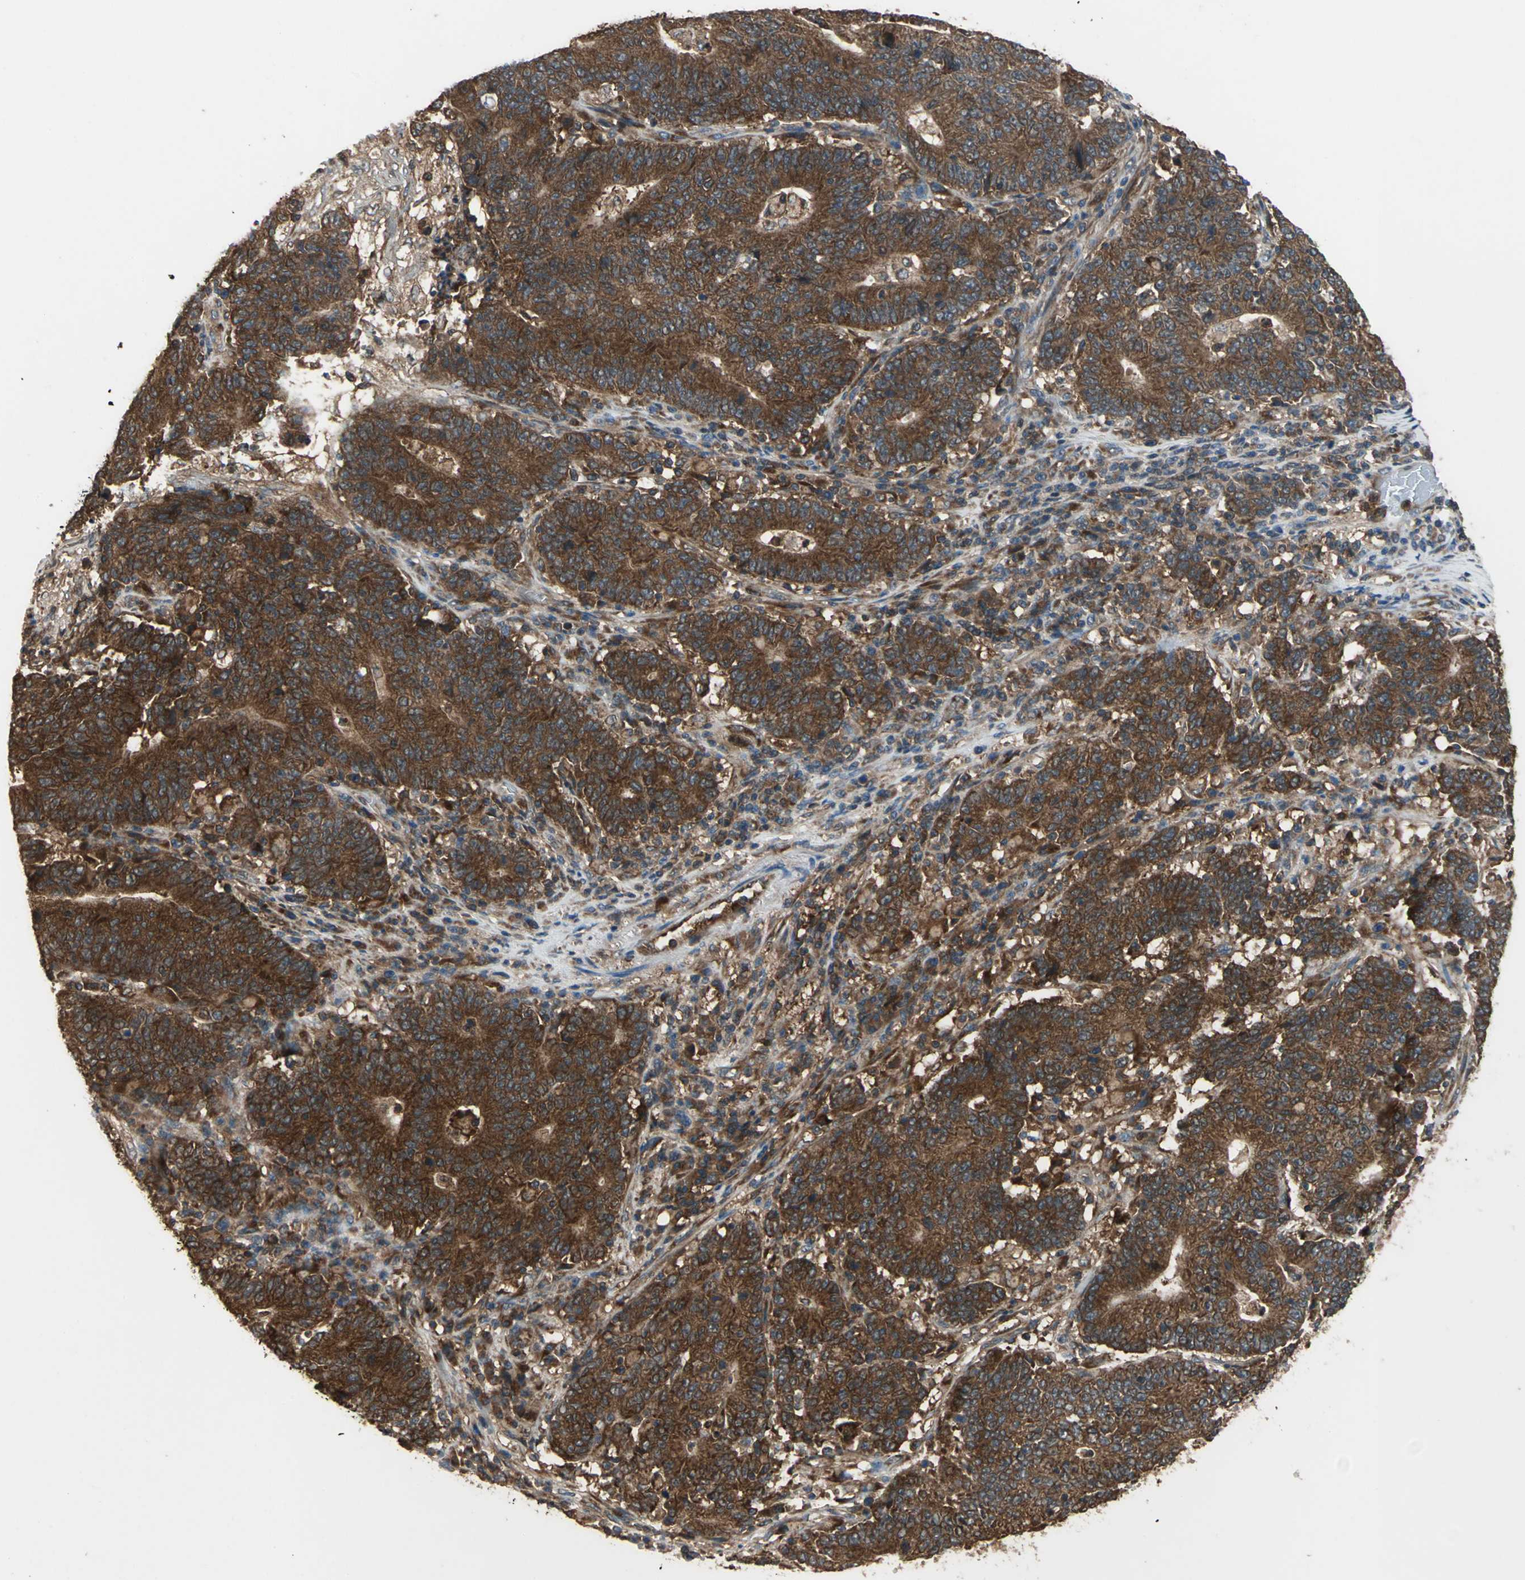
{"staining": {"intensity": "strong", "quantity": ">75%", "location": "cytoplasmic/membranous"}, "tissue": "colorectal cancer", "cell_type": "Tumor cells", "image_type": "cancer", "snomed": [{"axis": "morphology", "description": "Normal tissue, NOS"}, {"axis": "morphology", "description": "Adenocarcinoma, NOS"}, {"axis": "topography", "description": "Colon"}], "caption": "Colorectal cancer (adenocarcinoma) was stained to show a protein in brown. There is high levels of strong cytoplasmic/membranous staining in about >75% of tumor cells. The staining was performed using DAB (3,3'-diaminobenzidine) to visualize the protein expression in brown, while the nuclei were stained in blue with hematoxylin (Magnification: 20x).", "gene": "CAPN1", "patient": {"sex": "female", "age": 75}}